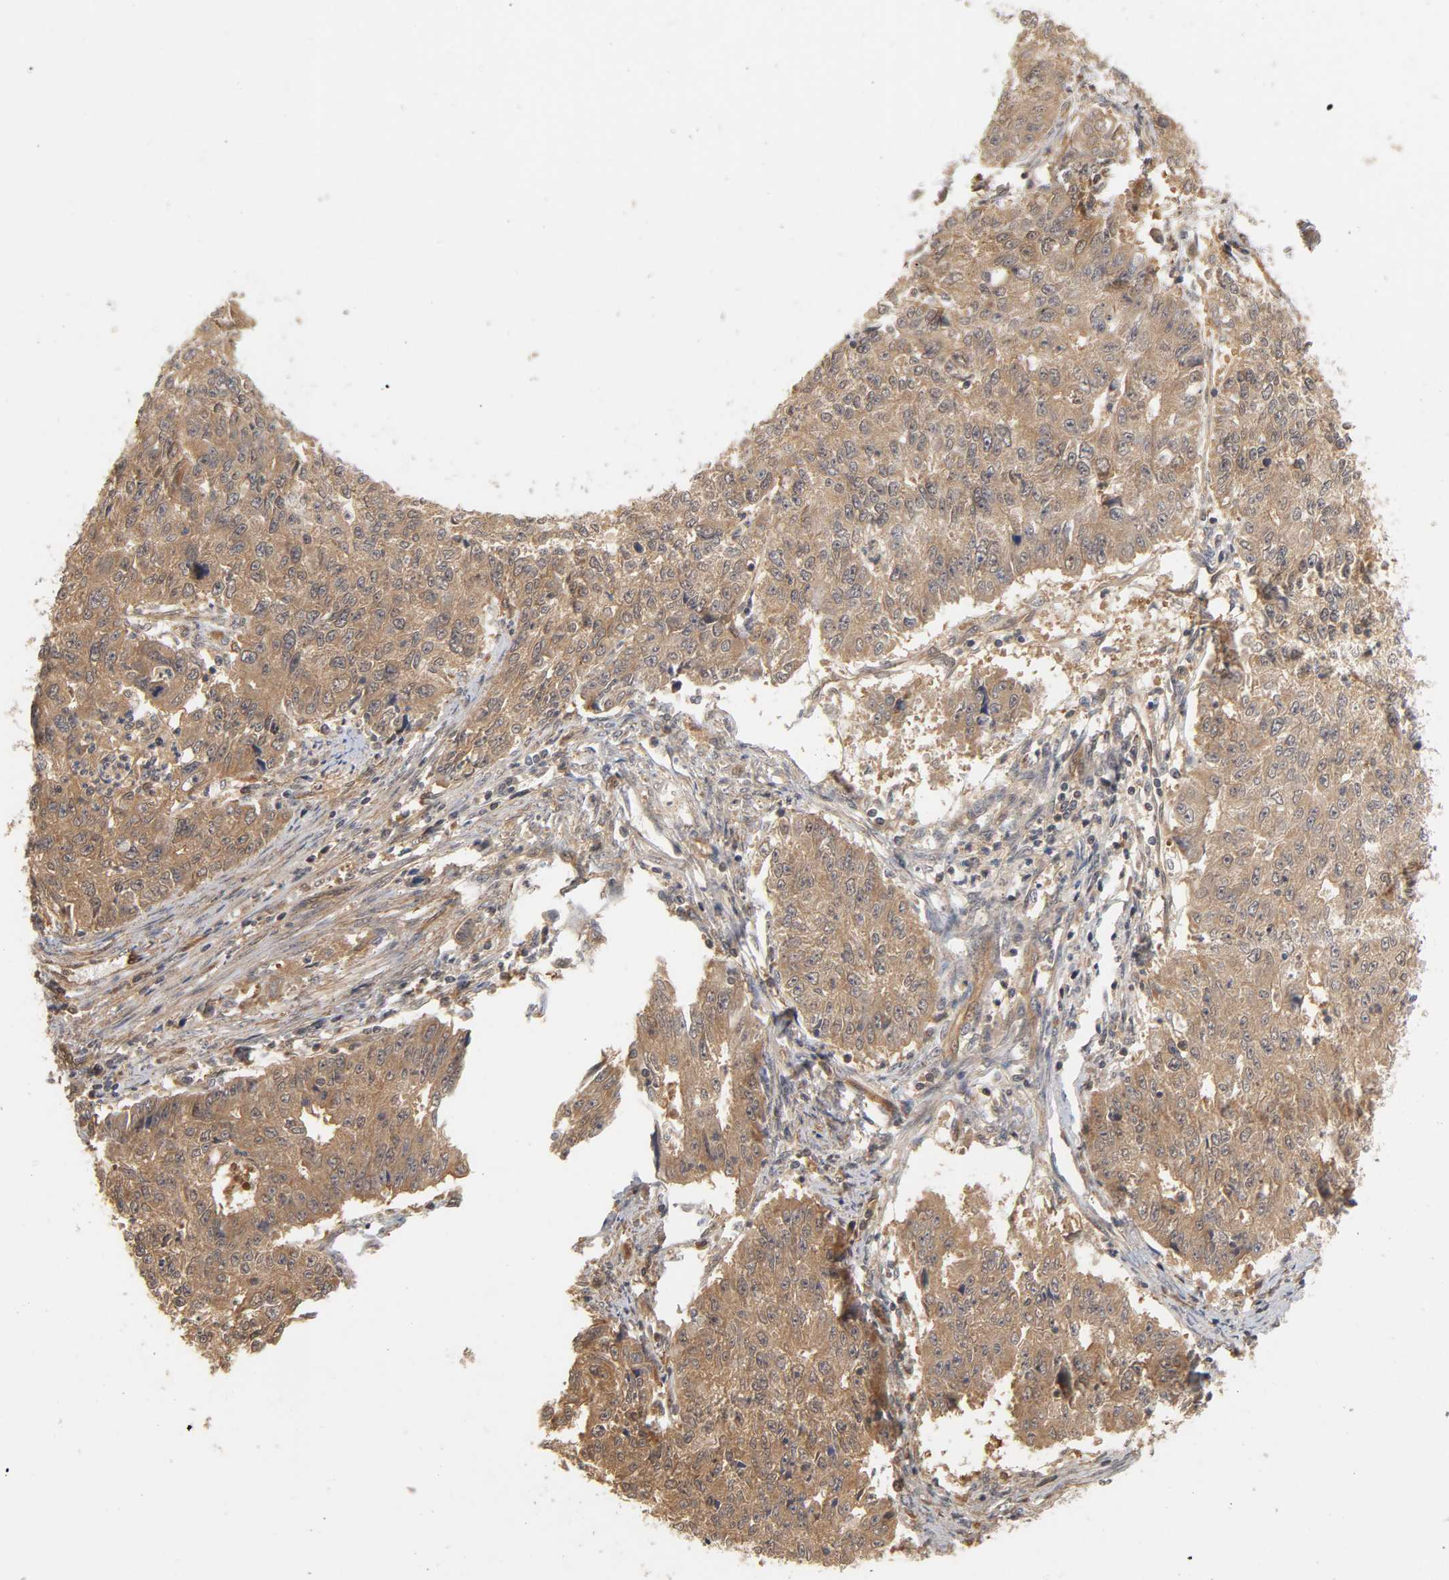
{"staining": {"intensity": "moderate", "quantity": ">75%", "location": "cytoplasmic/membranous"}, "tissue": "endometrial cancer", "cell_type": "Tumor cells", "image_type": "cancer", "snomed": [{"axis": "morphology", "description": "Adenocarcinoma, NOS"}, {"axis": "topography", "description": "Endometrium"}], "caption": "Immunohistochemical staining of endometrial adenocarcinoma shows medium levels of moderate cytoplasmic/membranous protein expression in approximately >75% of tumor cells. (DAB IHC, brown staining for protein, blue staining for nuclei).", "gene": "CDC37", "patient": {"sex": "female", "age": 42}}